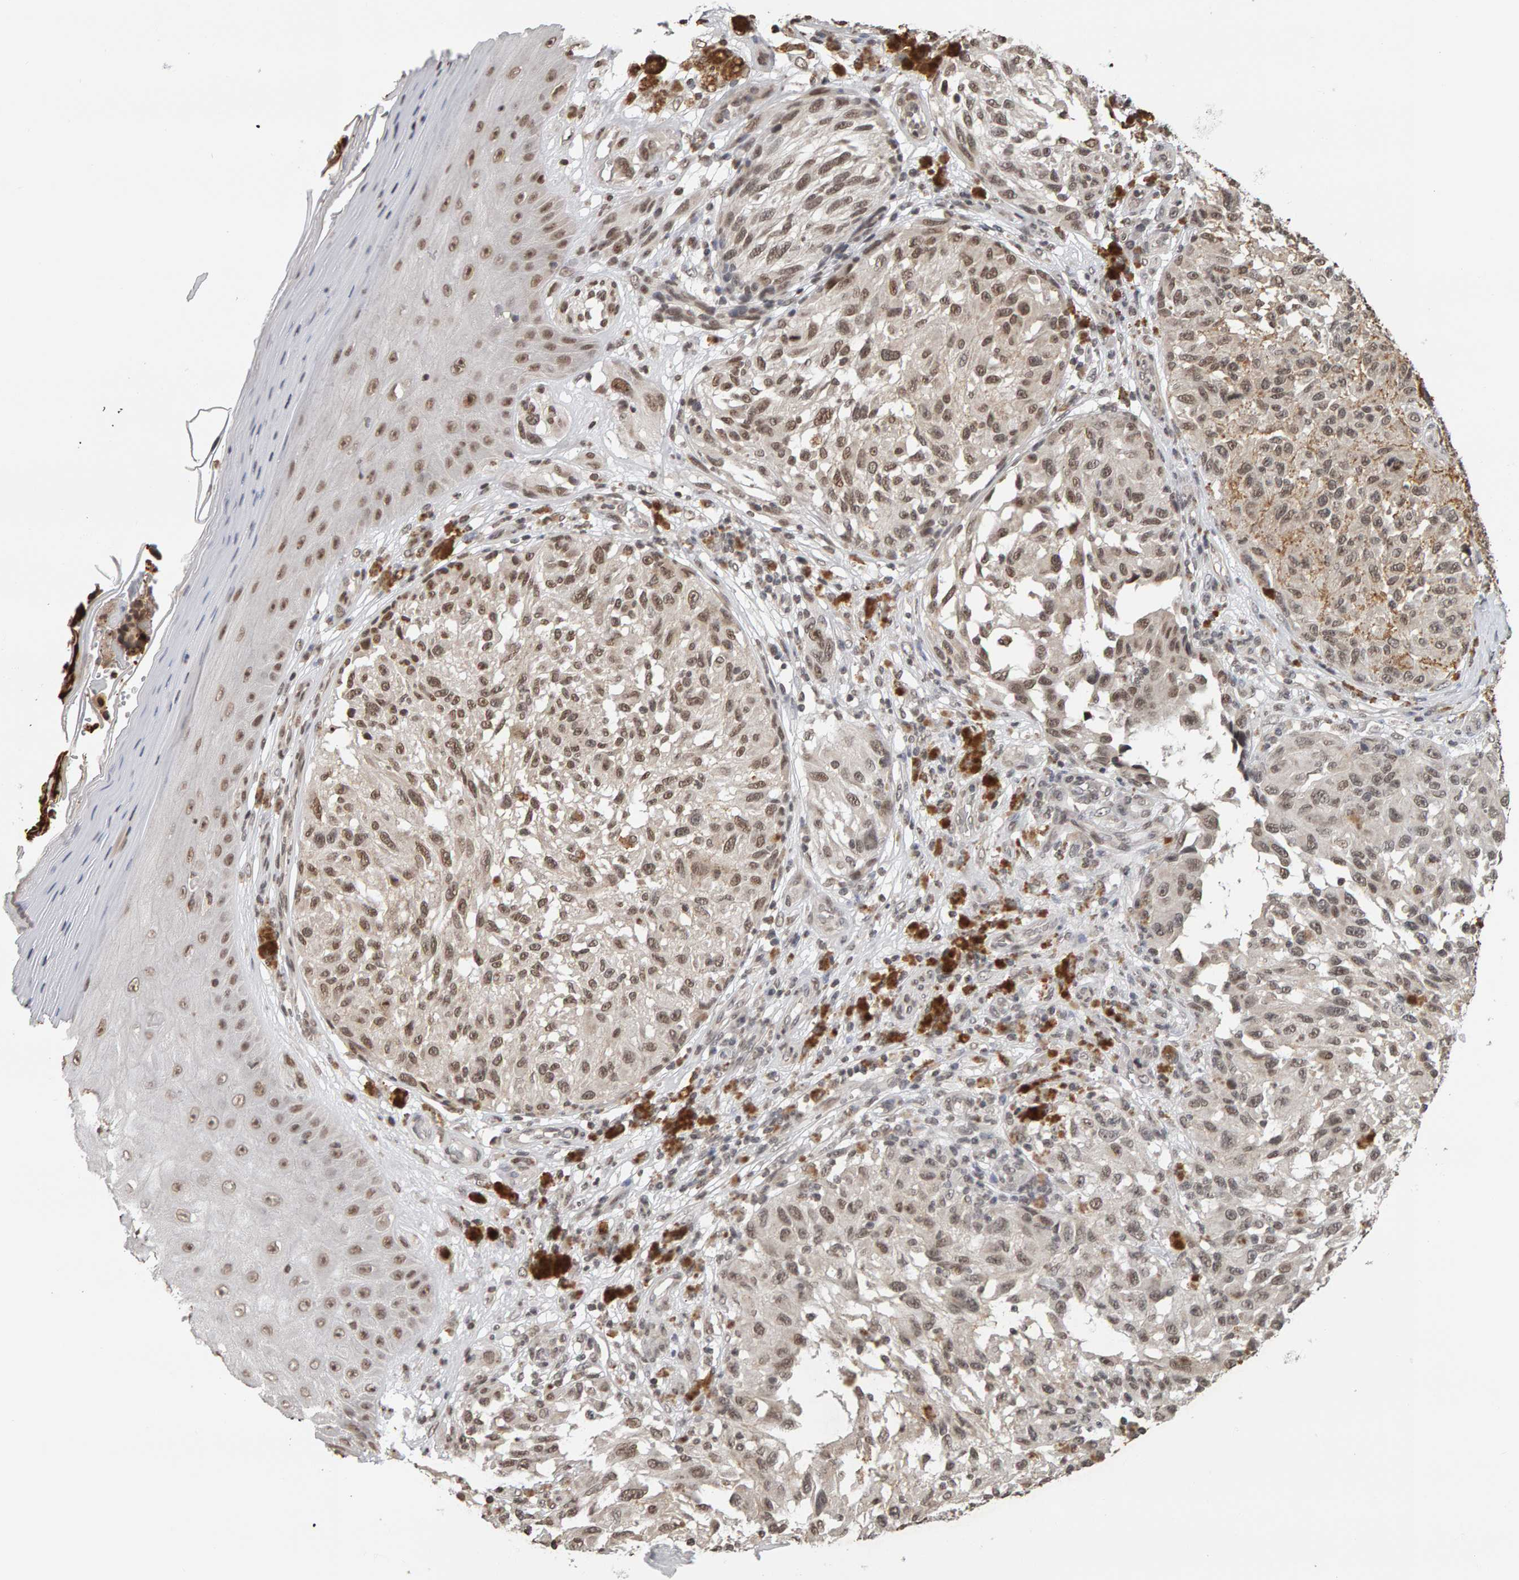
{"staining": {"intensity": "weak", "quantity": ">75%", "location": "nuclear"}, "tissue": "melanoma", "cell_type": "Tumor cells", "image_type": "cancer", "snomed": [{"axis": "morphology", "description": "Malignant melanoma, NOS"}, {"axis": "topography", "description": "Skin"}], "caption": "Protein expression analysis of melanoma reveals weak nuclear staining in about >75% of tumor cells. Using DAB (3,3'-diaminobenzidine) (brown) and hematoxylin (blue) stains, captured at high magnification using brightfield microscopy.", "gene": "AFF4", "patient": {"sex": "female", "age": 73}}